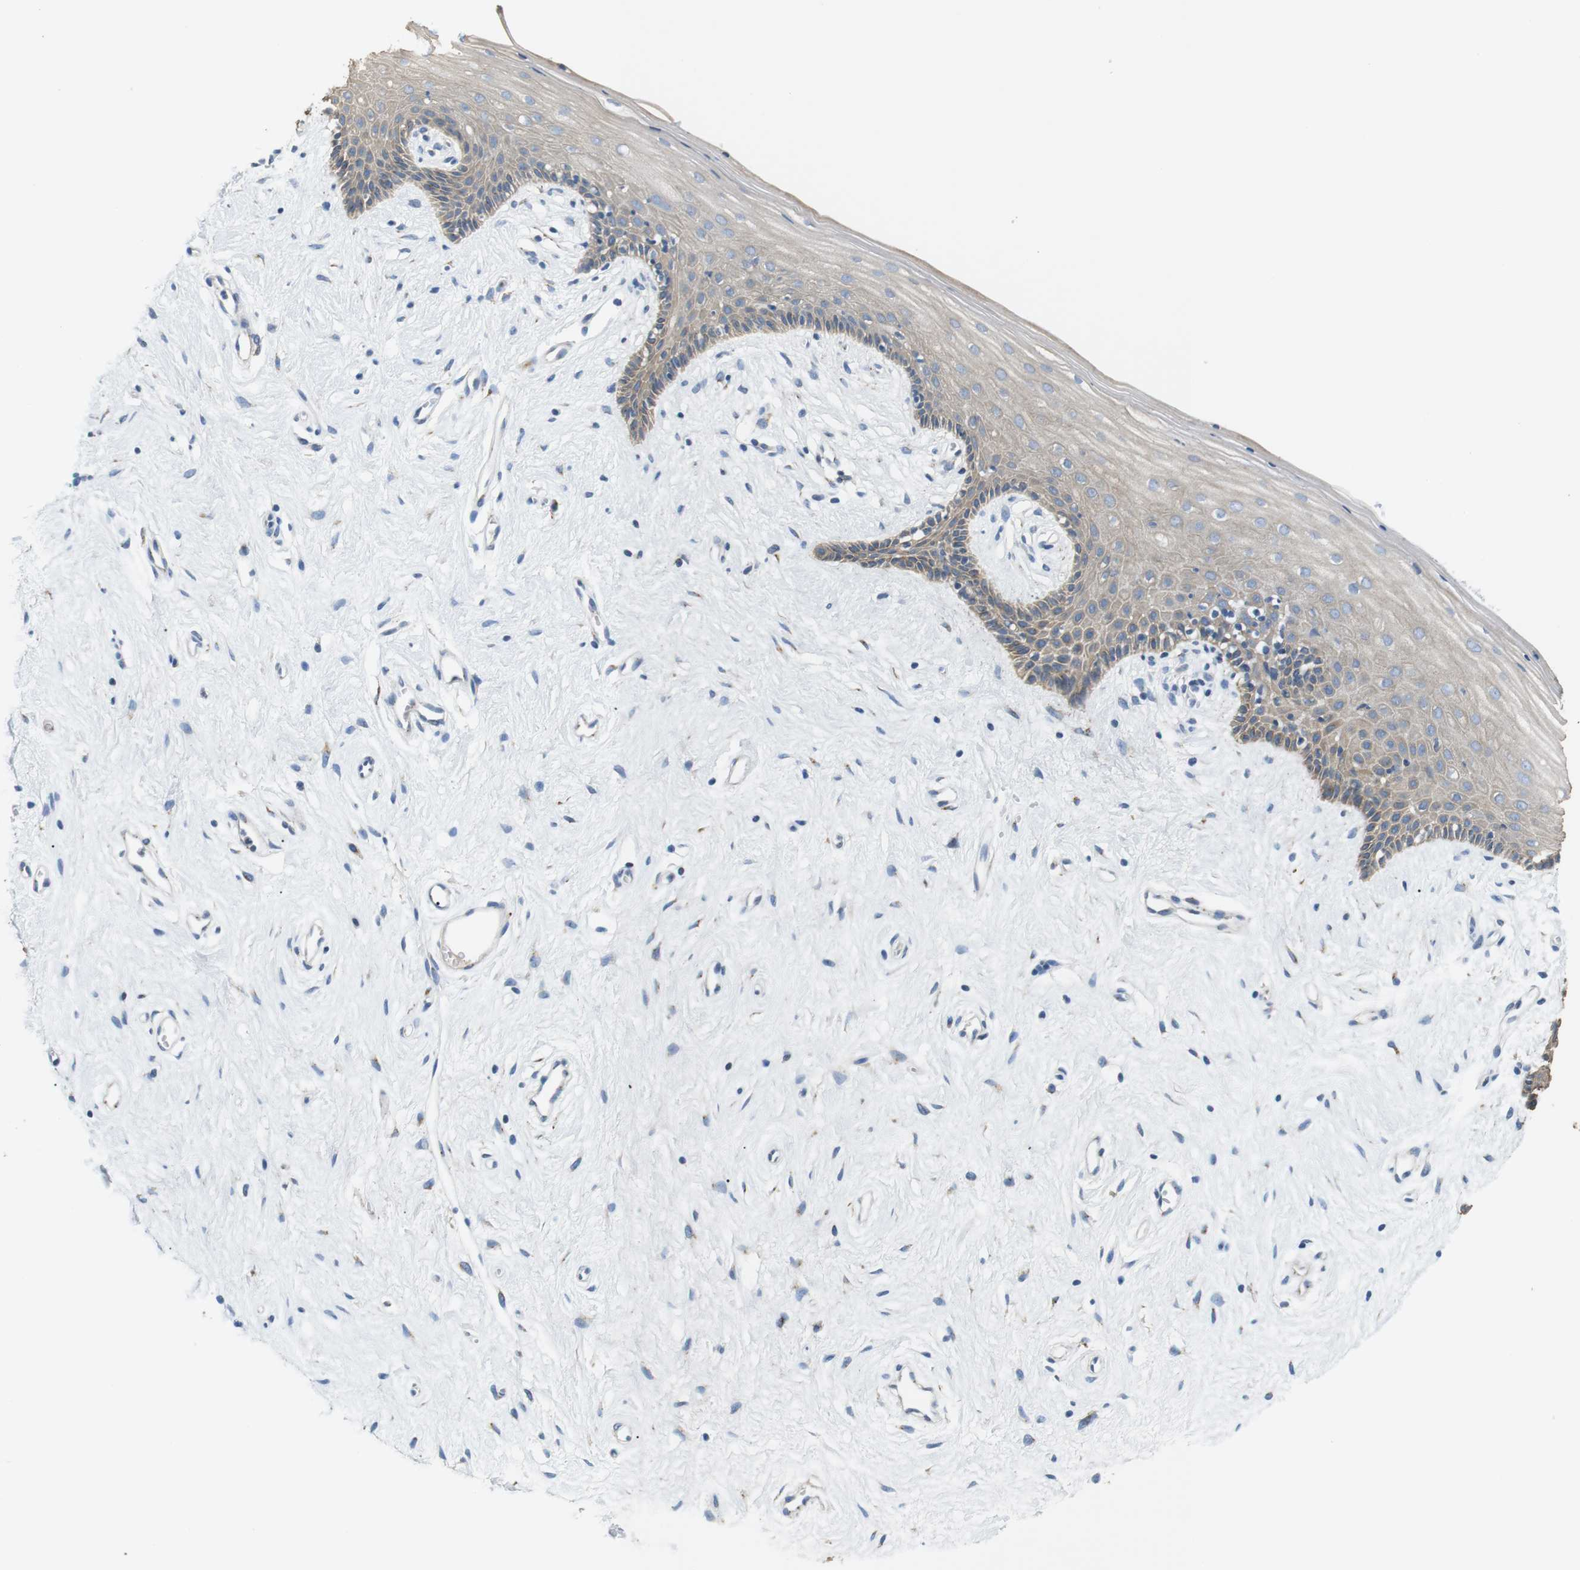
{"staining": {"intensity": "weak", "quantity": "<25%", "location": "cytoplasmic/membranous"}, "tissue": "vagina", "cell_type": "Squamous epithelial cells", "image_type": "normal", "snomed": [{"axis": "morphology", "description": "Normal tissue, NOS"}, {"axis": "topography", "description": "Vagina"}], "caption": "A high-resolution image shows IHC staining of normal vagina, which displays no significant positivity in squamous epithelial cells.", "gene": "UNC5CL", "patient": {"sex": "female", "age": 44}}